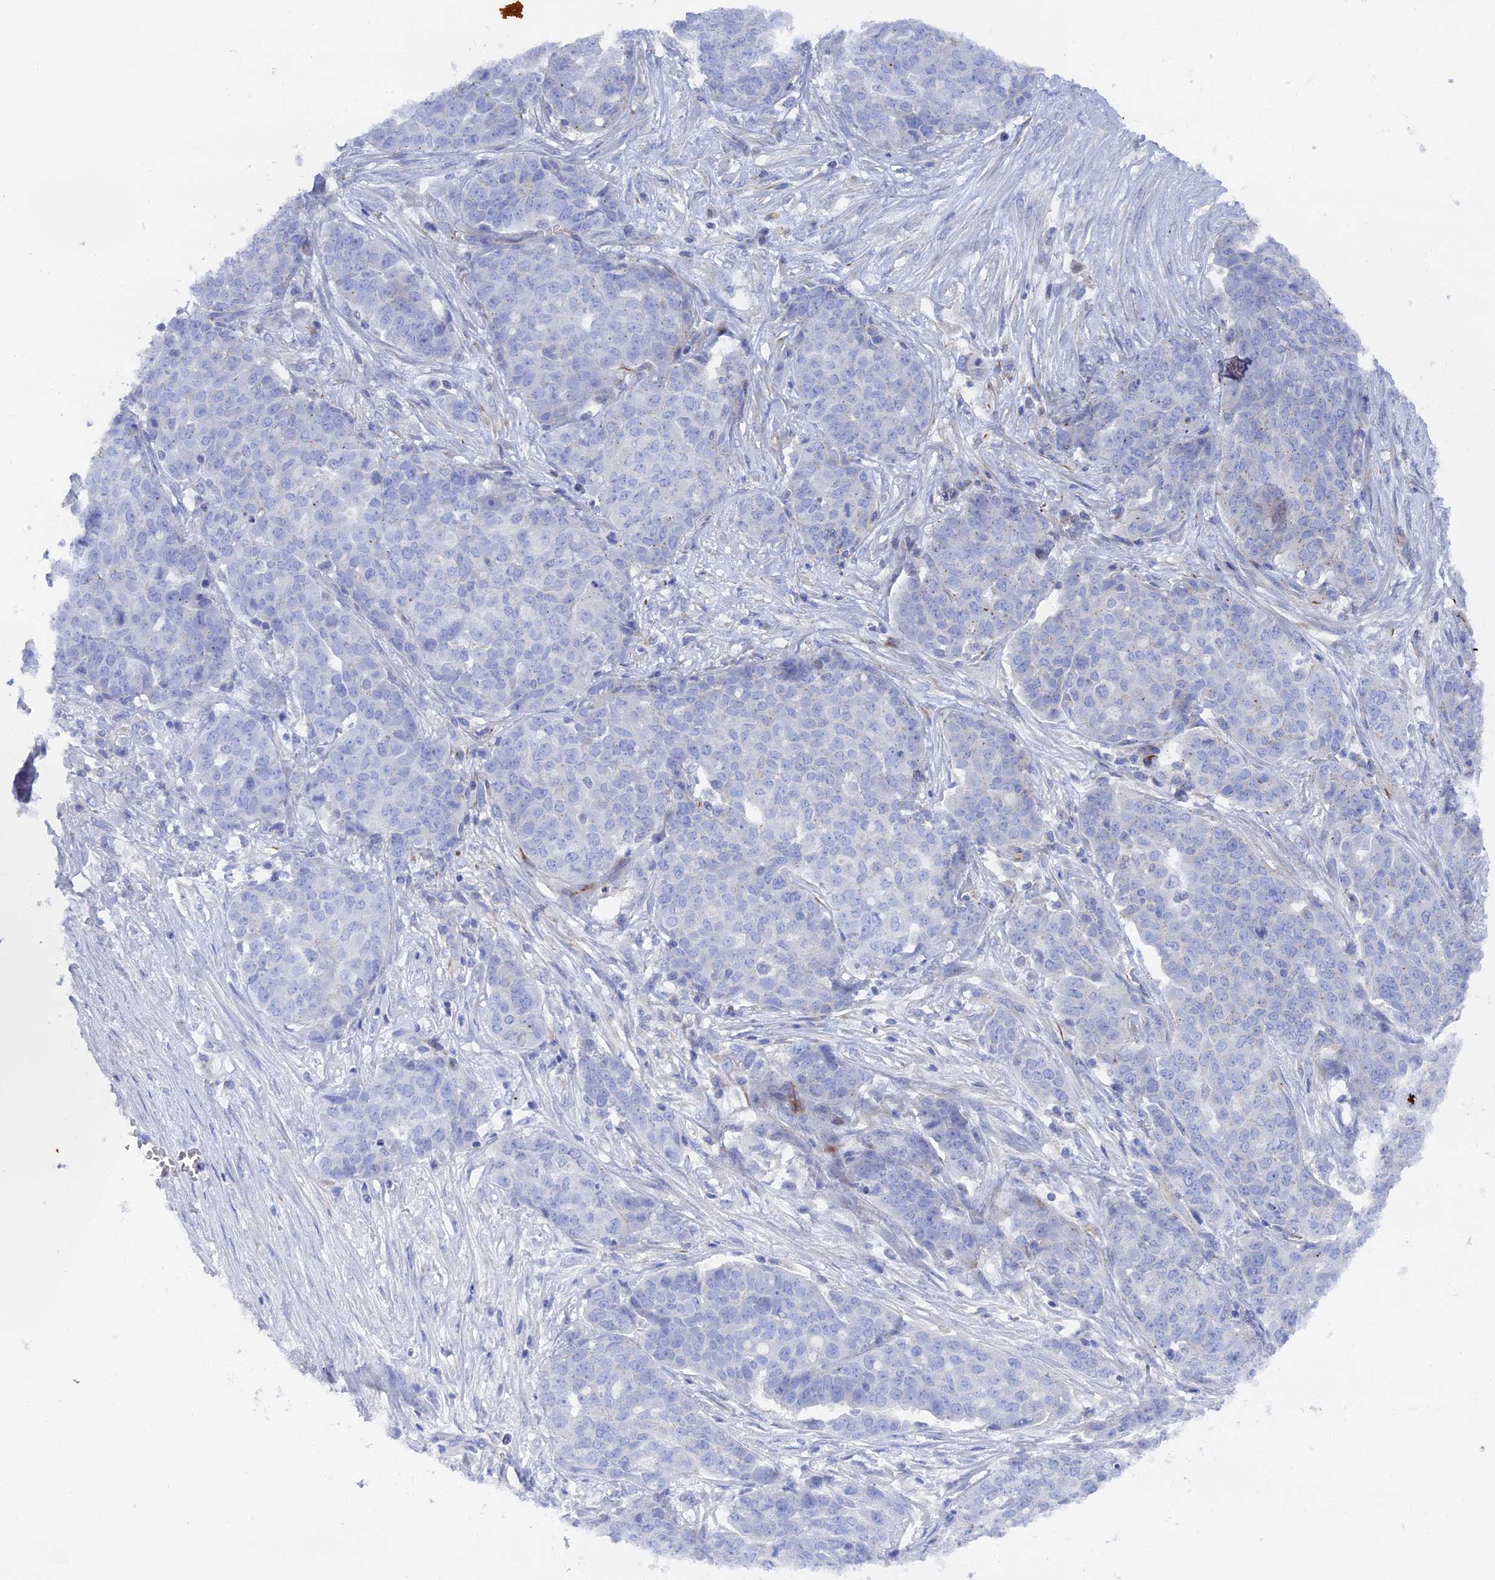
{"staining": {"intensity": "negative", "quantity": "none", "location": "none"}, "tissue": "ovarian cancer", "cell_type": "Tumor cells", "image_type": "cancer", "snomed": [{"axis": "morphology", "description": "Cystadenocarcinoma, serous, NOS"}, {"axis": "topography", "description": "Soft tissue"}, {"axis": "topography", "description": "Ovary"}], "caption": "IHC of human ovarian serous cystadenocarcinoma shows no positivity in tumor cells.", "gene": "SMG9", "patient": {"sex": "female", "age": 57}}